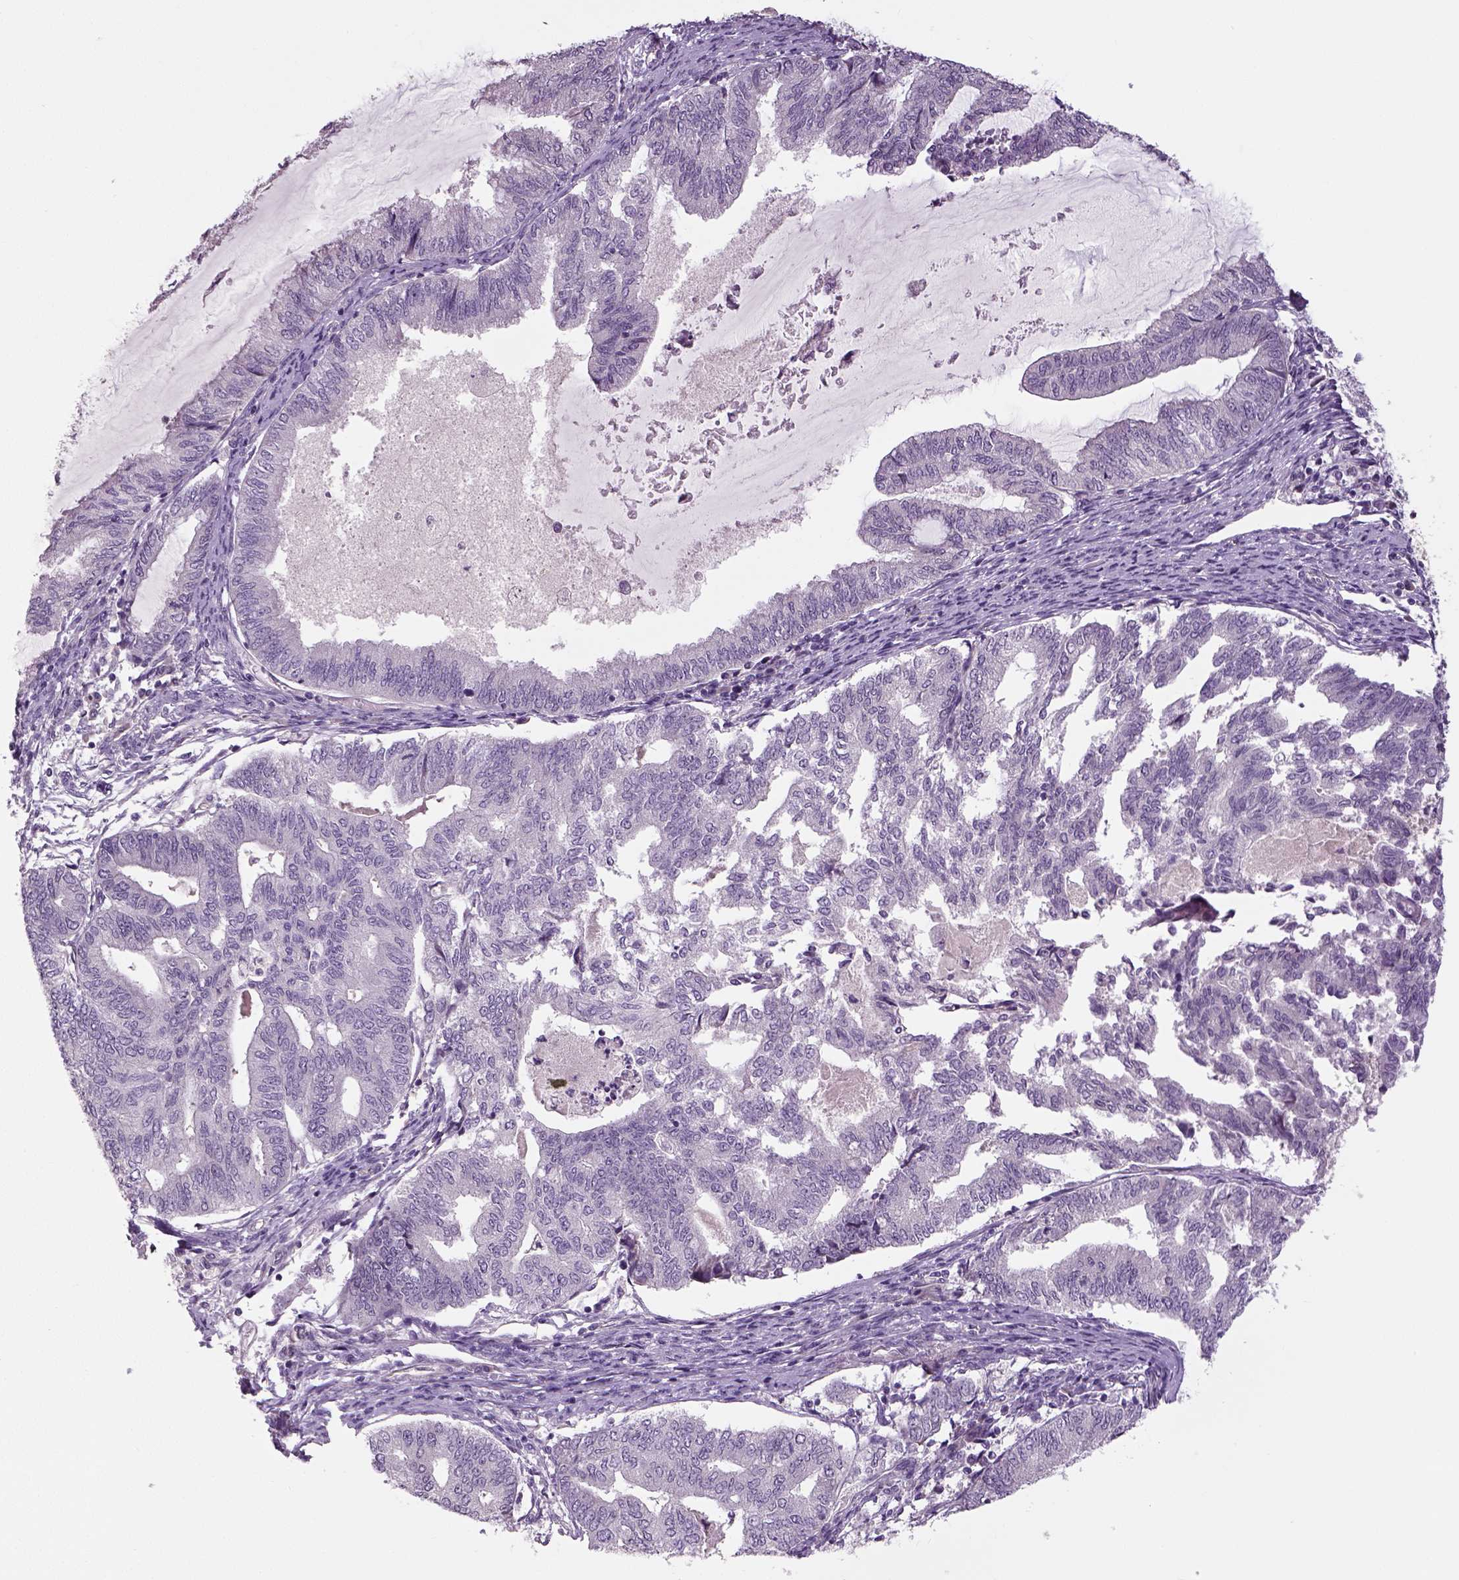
{"staining": {"intensity": "negative", "quantity": "none", "location": "none"}, "tissue": "endometrial cancer", "cell_type": "Tumor cells", "image_type": "cancer", "snomed": [{"axis": "morphology", "description": "Adenocarcinoma, NOS"}, {"axis": "topography", "description": "Endometrium"}], "caption": "The photomicrograph shows no significant staining in tumor cells of adenocarcinoma (endometrial).", "gene": "NECAB1", "patient": {"sex": "female", "age": 79}}